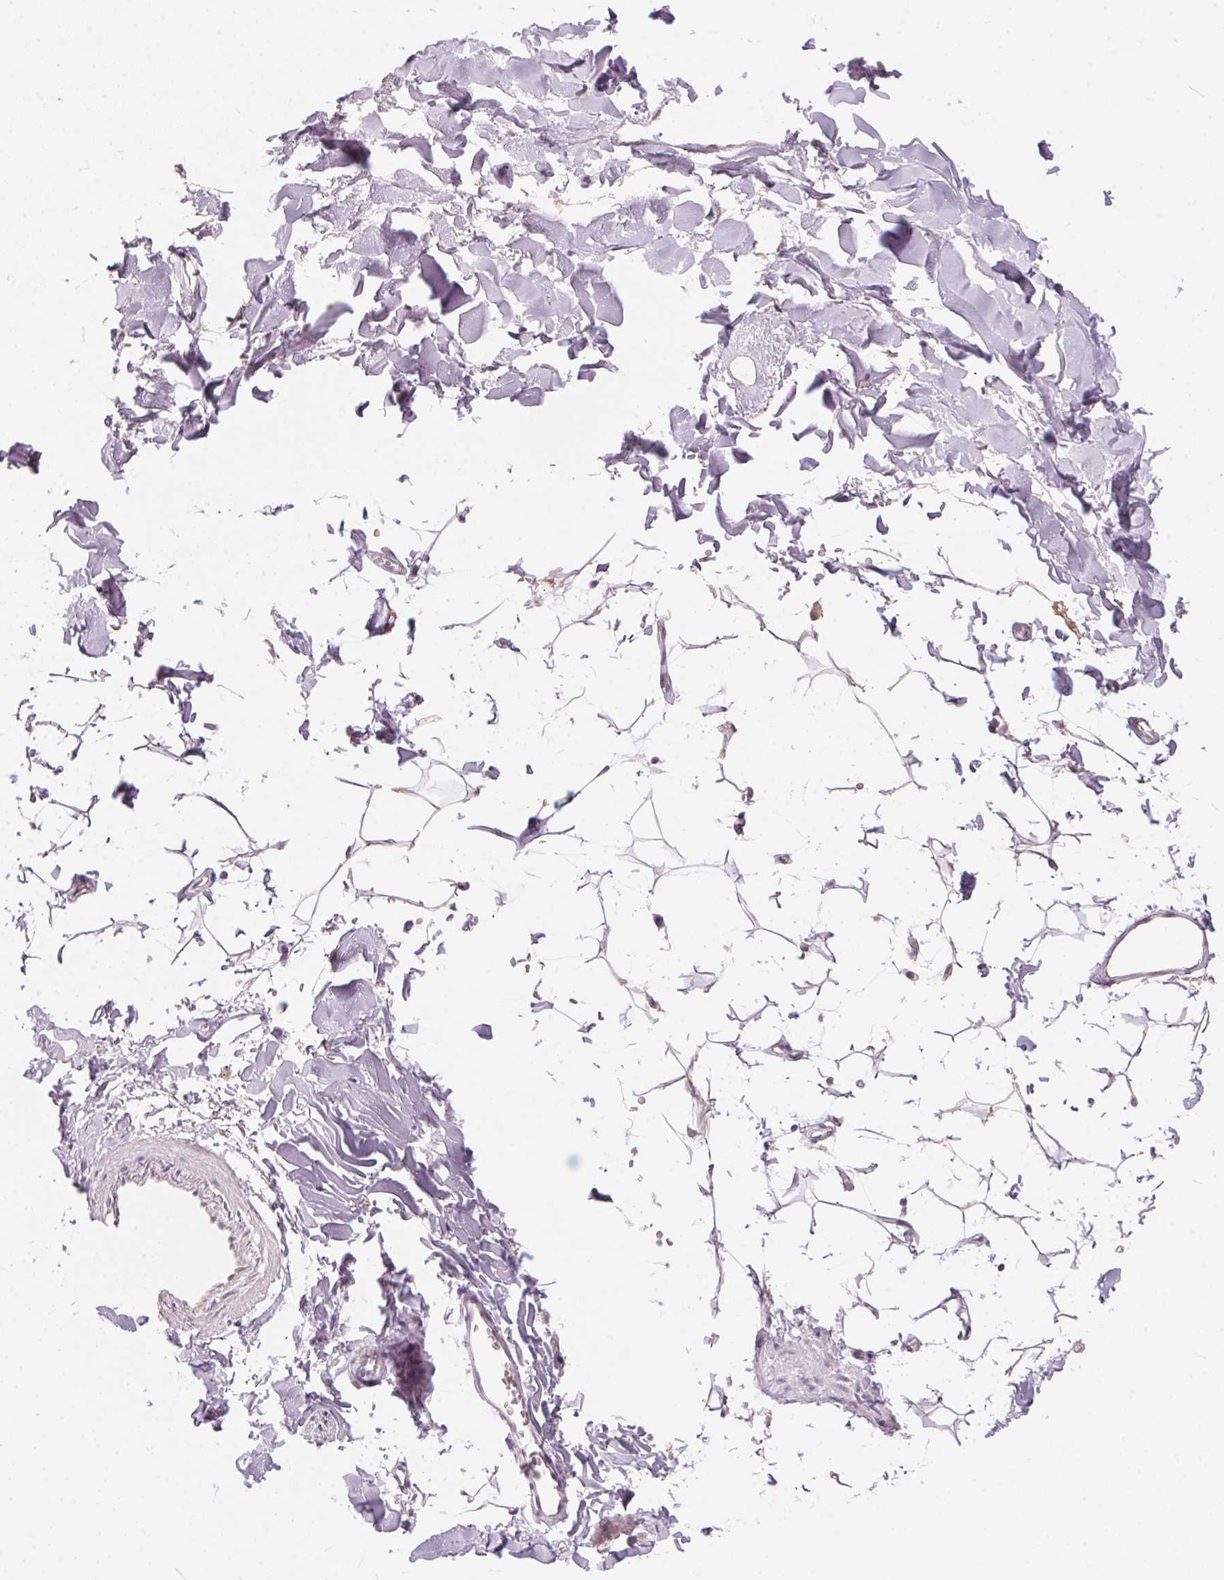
{"staining": {"intensity": "negative", "quantity": "none", "location": "none"}, "tissue": "adipose tissue", "cell_type": "Adipocytes", "image_type": "normal", "snomed": [{"axis": "morphology", "description": "Normal tissue, NOS"}, {"axis": "topography", "description": "Cartilage tissue"}, {"axis": "topography", "description": "Bronchus"}], "caption": "An IHC histopathology image of benign adipose tissue is shown. There is no staining in adipocytes of adipose tissue. Nuclei are stained in blue.", "gene": "SERPINB1", "patient": {"sex": "female", "age": 79}}